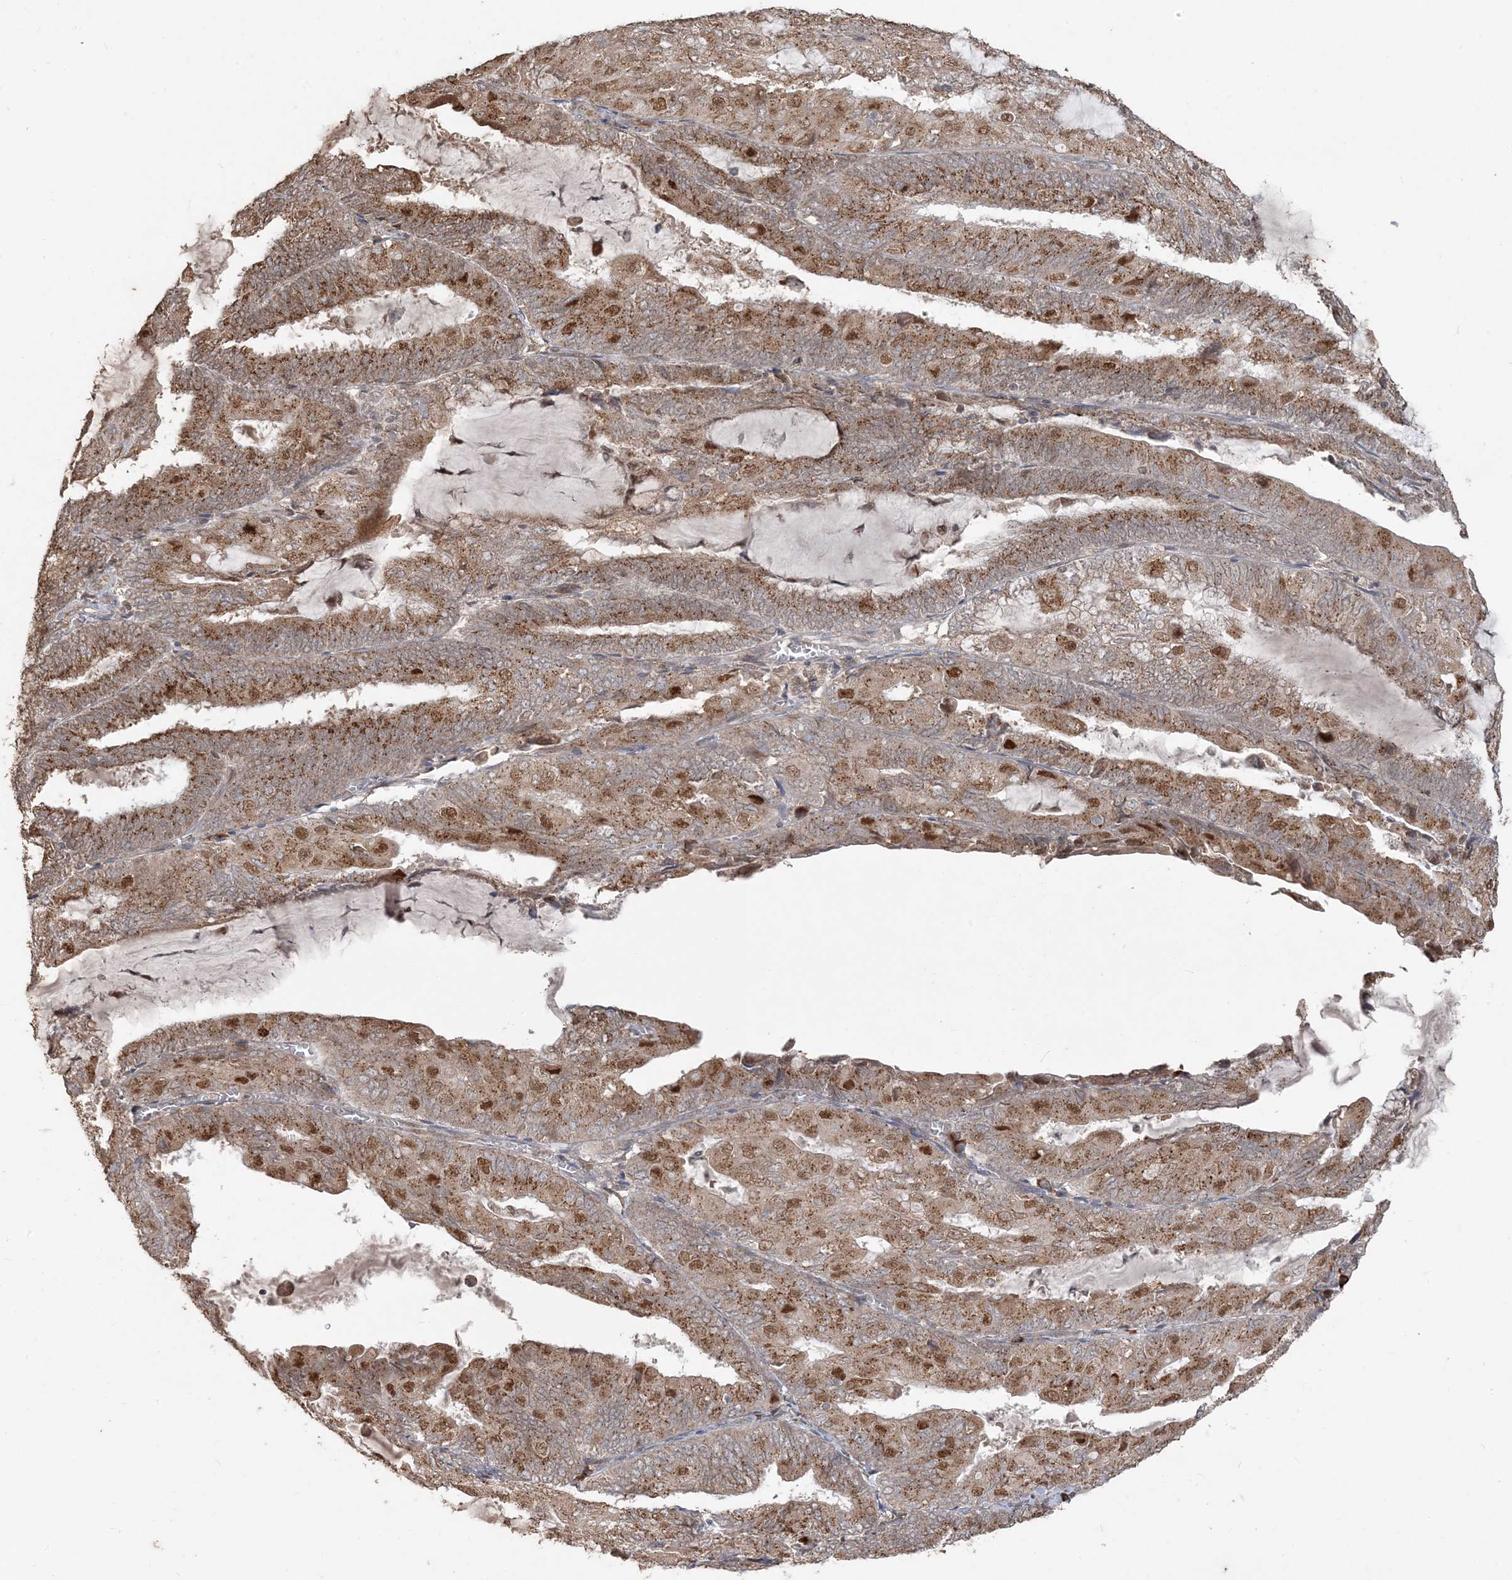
{"staining": {"intensity": "moderate", "quantity": ">75%", "location": "cytoplasmic/membranous,nuclear"}, "tissue": "endometrial cancer", "cell_type": "Tumor cells", "image_type": "cancer", "snomed": [{"axis": "morphology", "description": "Adenocarcinoma, NOS"}, {"axis": "topography", "description": "Endometrium"}], "caption": "The image exhibits staining of endometrial cancer, revealing moderate cytoplasmic/membranous and nuclear protein staining (brown color) within tumor cells.", "gene": "RER1", "patient": {"sex": "female", "age": 81}}